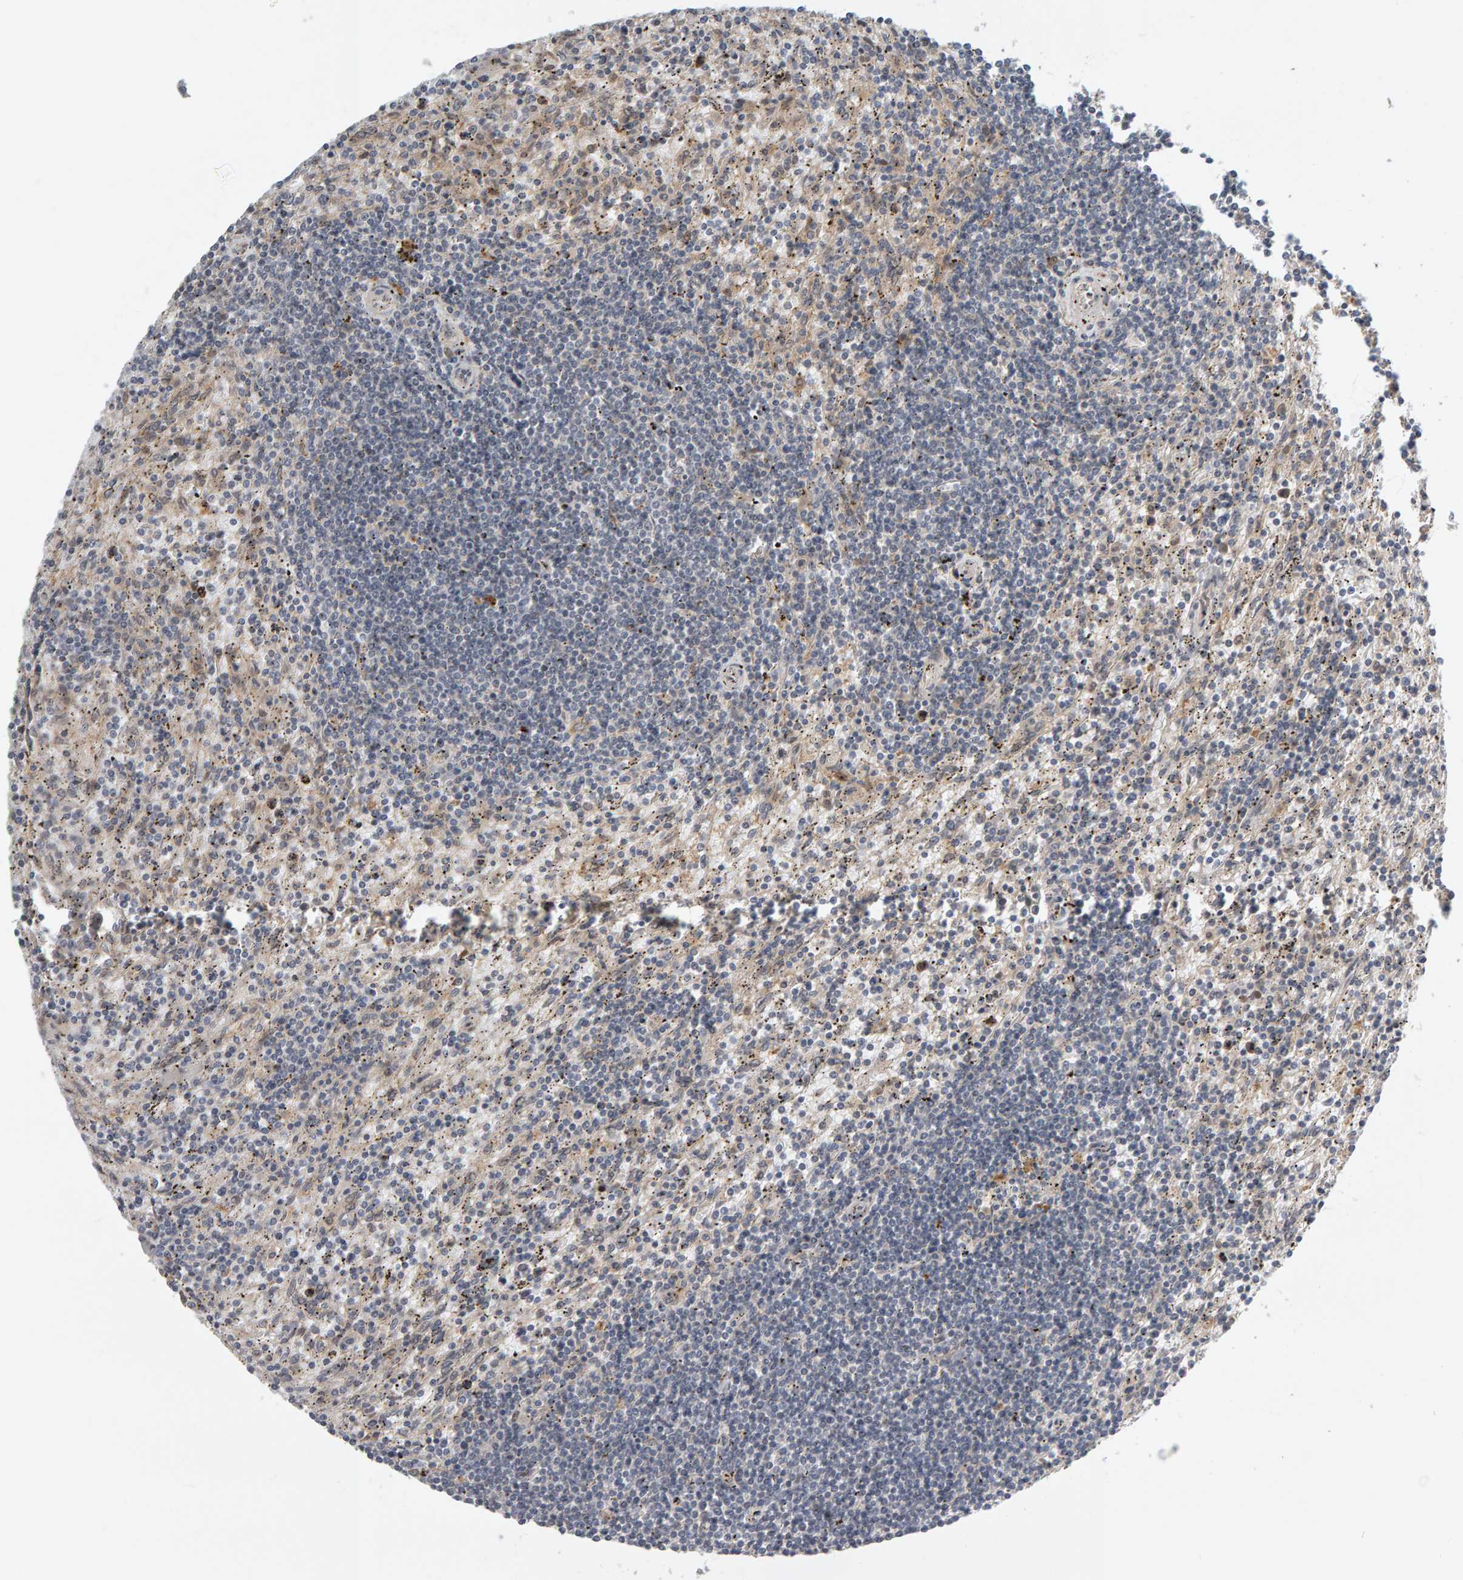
{"staining": {"intensity": "negative", "quantity": "none", "location": "none"}, "tissue": "lymphoma", "cell_type": "Tumor cells", "image_type": "cancer", "snomed": [{"axis": "morphology", "description": "Malignant lymphoma, non-Hodgkin's type, Low grade"}, {"axis": "topography", "description": "Spleen"}], "caption": "The photomicrograph displays no significant expression in tumor cells of malignant lymphoma, non-Hodgkin's type (low-grade). Brightfield microscopy of immunohistochemistry stained with DAB (brown) and hematoxylin (blue), captured at high magnification.", "gene": "ZNF160", "patient": {"sex": "male", "age": 76}}